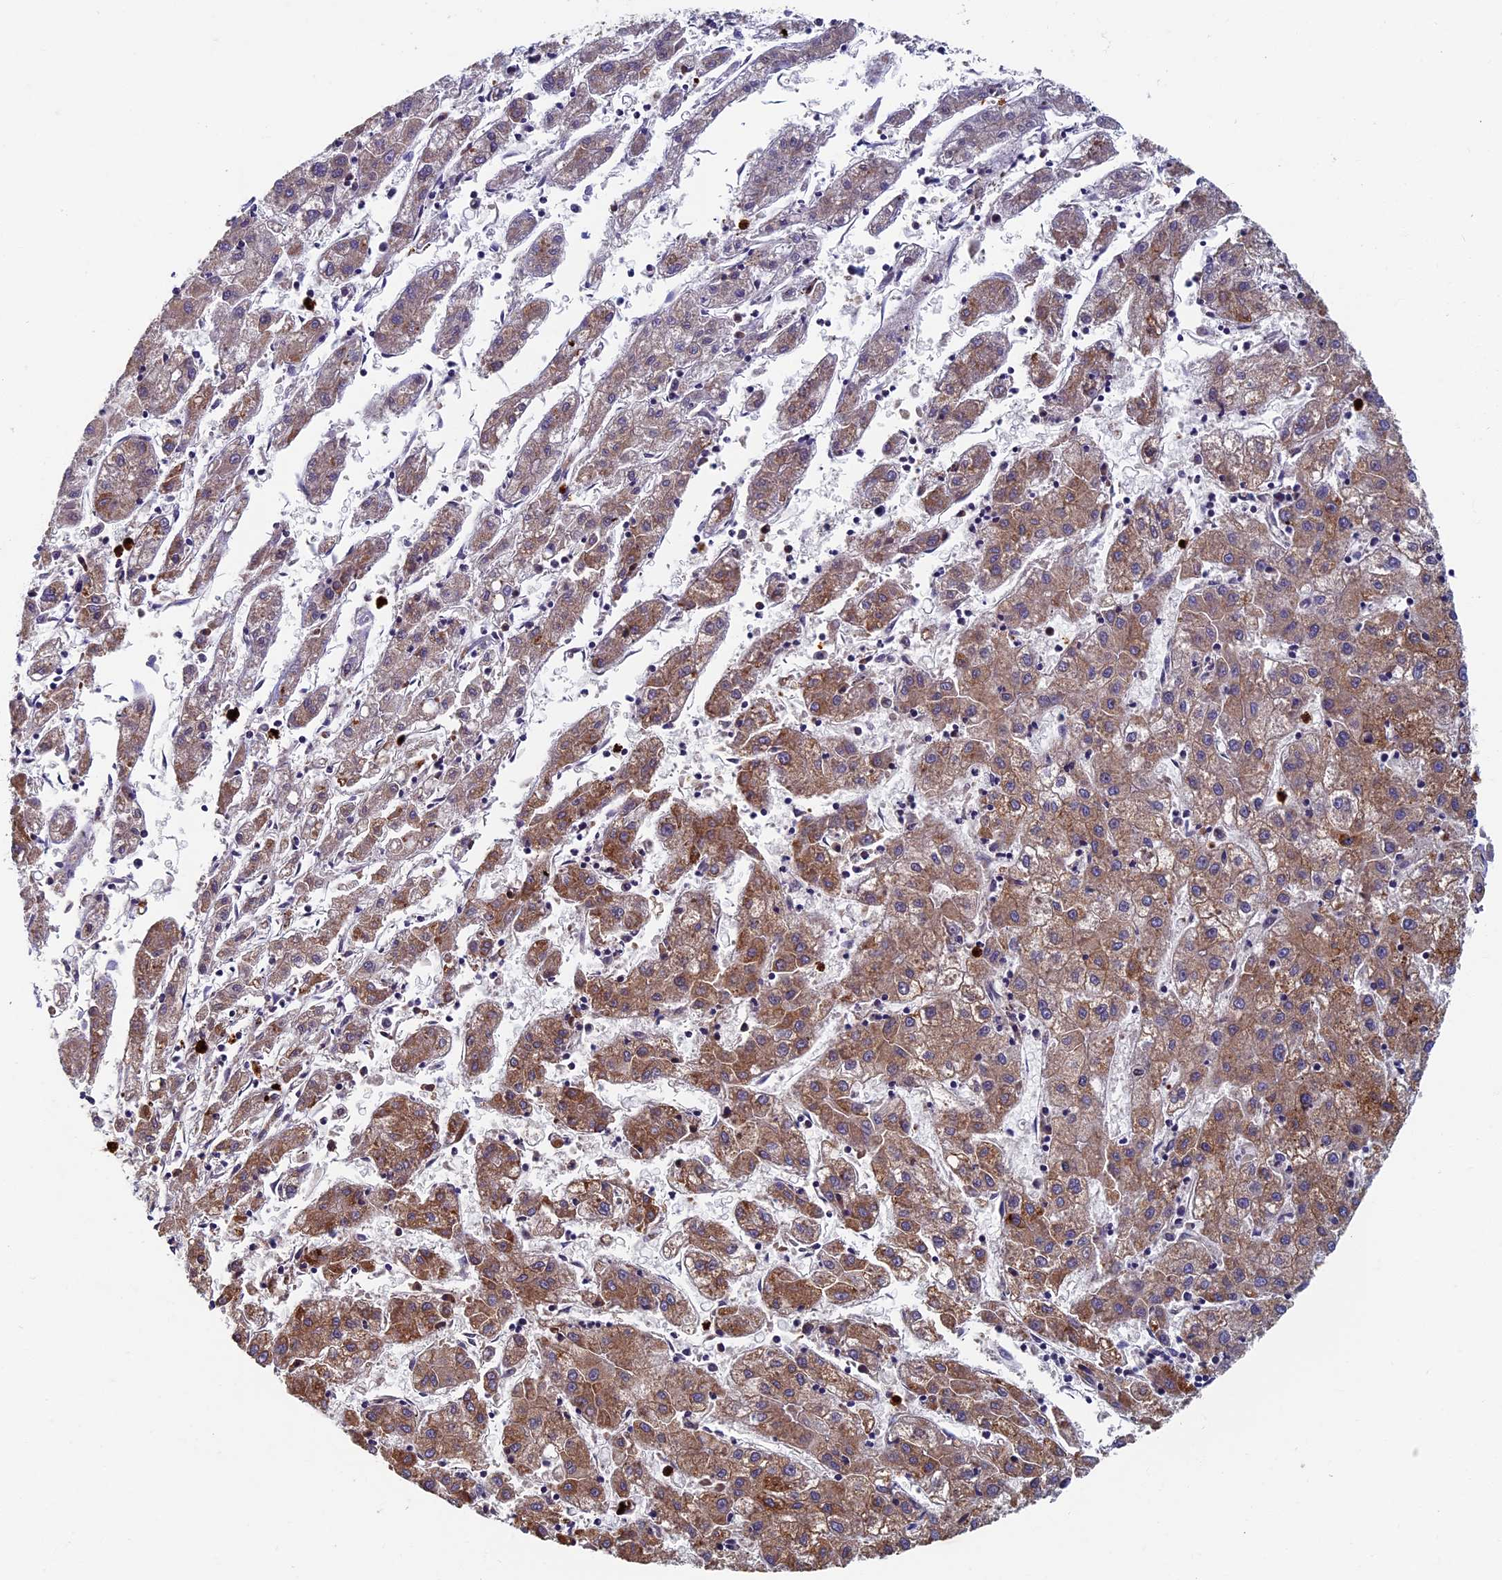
{"staining": {"intensity": "moderate", "quantity": ">75%", "location": "cytoplasmic/membranous"}, "tissue": "liver cancer", "cell_type": "Tumor cells", "image_type": "cancer", "snomed": [{"axis": "morphology", "description": "Carcinoma, Hepatocellular, NOS"}, {"axis": "topography", "description": "Liver"}], "caption": "Liver hepatocellular carcinoma was stained to show a protein in brown. There is medium levels of moderate cytoplasmic/membranous expression in about >75% of tumor cells.", "gene": "TNK2", "patient": {"sex": "male", "age": 72}}